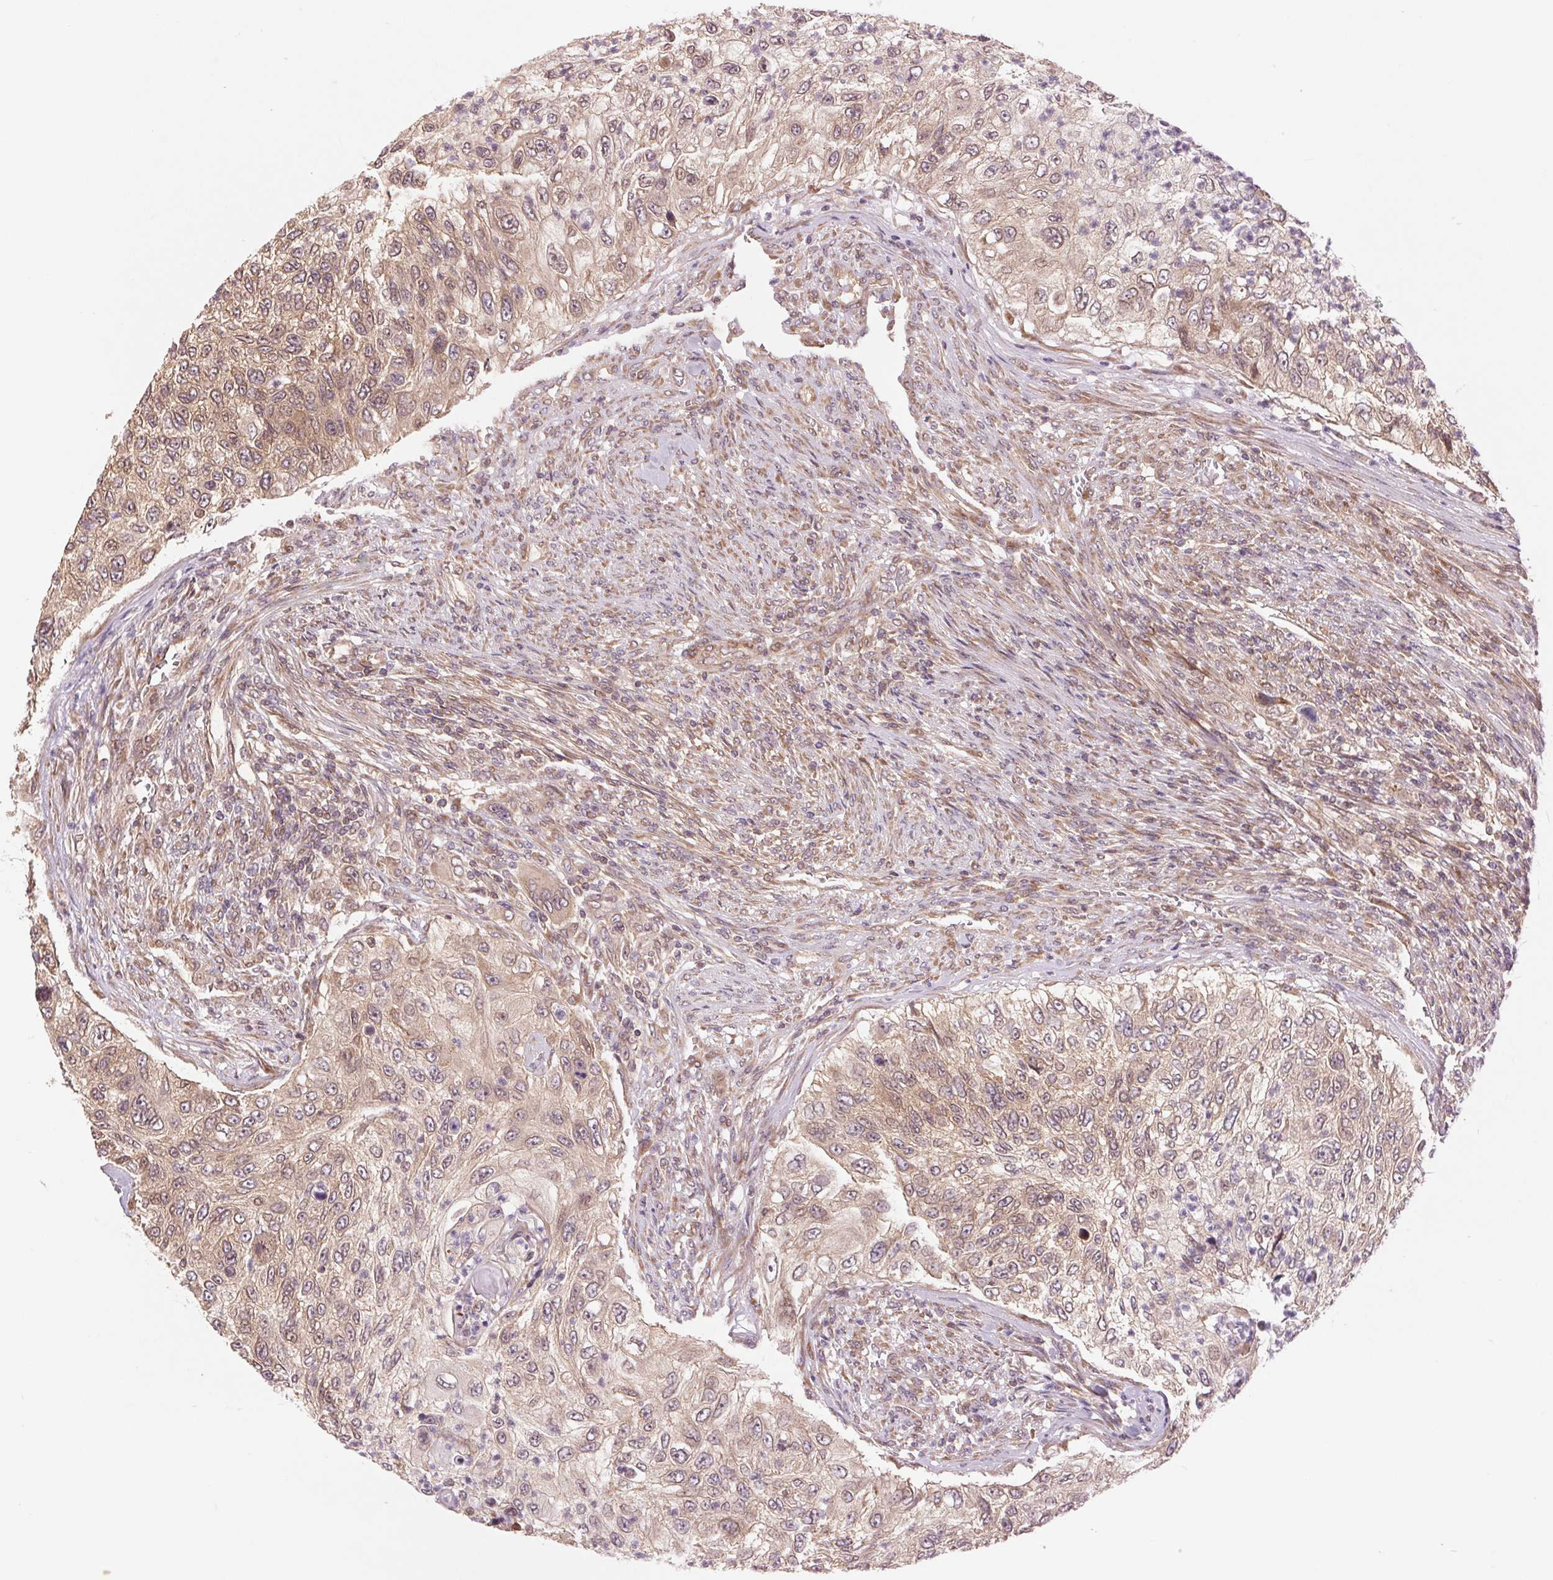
{"staining": {"intensity": "weak", "quantity": ">75%", "location": "cytoplasmic/membranous"}, "tissue": "urothelial cancer", "cell_type": "Tumor cells", "image_type": "cancer", "snomed": [{"axis": "morphology", "description": "Urothelial carcinoma, High grade"}, {"axis": "topography", "description": "Urinary bladder"}], "caption": "Tumor cells demonstrate weak cytoplasmic/membranous expression in about >75% of cells in high-grade urothelial carcinoma. (DAB IHC, brown staining for protein, blue staining for nuclei).", "gene": "BTF3L4", "patient": {"sex": "female", "age": 60}}